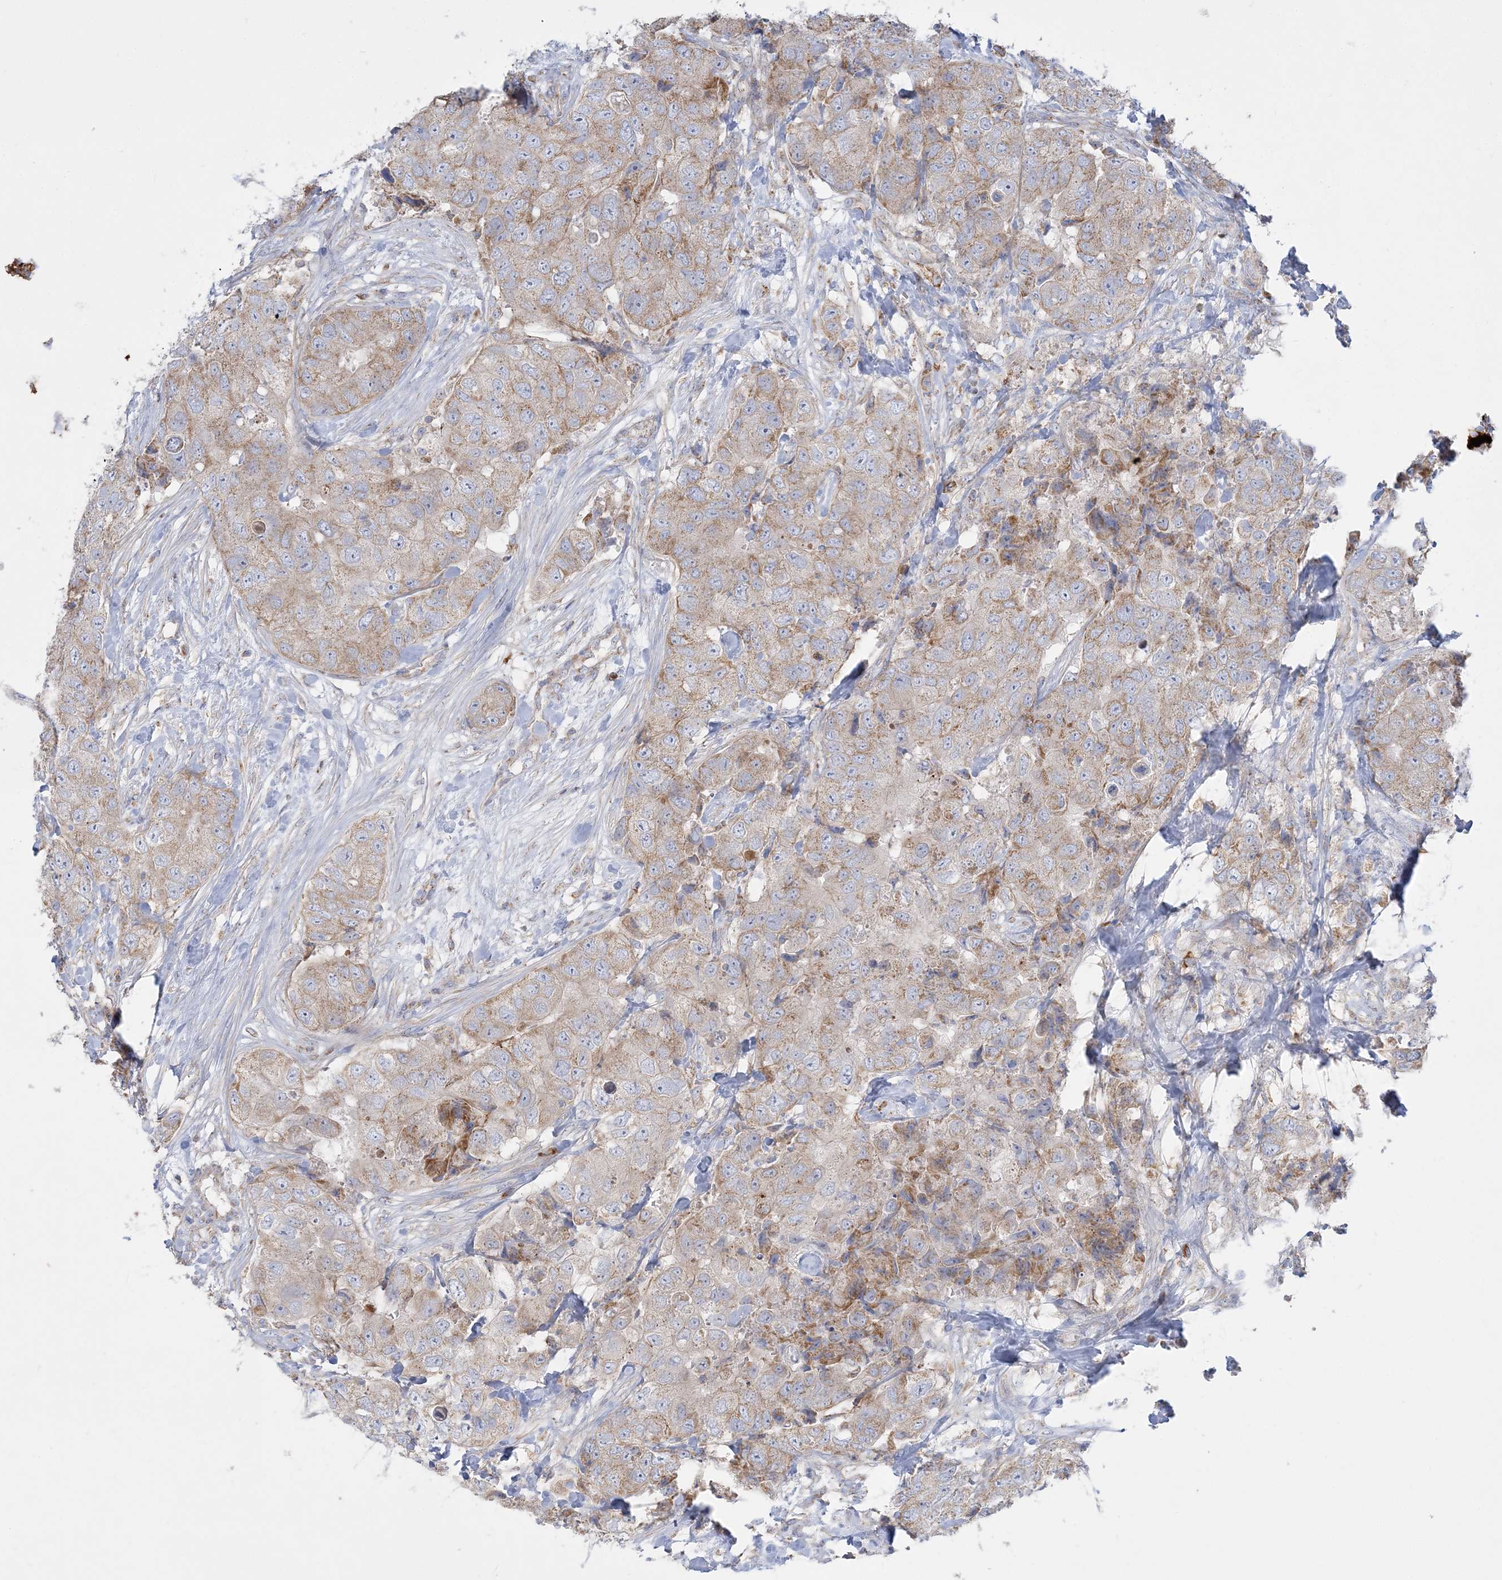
{"staining": {"intensity": "weak", "quantity": "25%-75%", "location": "cytoplasmic/membranous"}, "tissue": "breast cancer", "cell_type": "Tumor cells", "image_type": "cancer", "snomed": [{"axis": "morphology", "description": "Duct carcinoma"}, {"axis": "topography", "description": "Breast"}], "caption": "Brown immunohistochemical staining in breast cancer displays weak cytoplasmic/membranous expression in approximately 25%-75% of tumor cells.", "gene": "TBC1D14", "patient": {"sex": "female", "age": 62}}